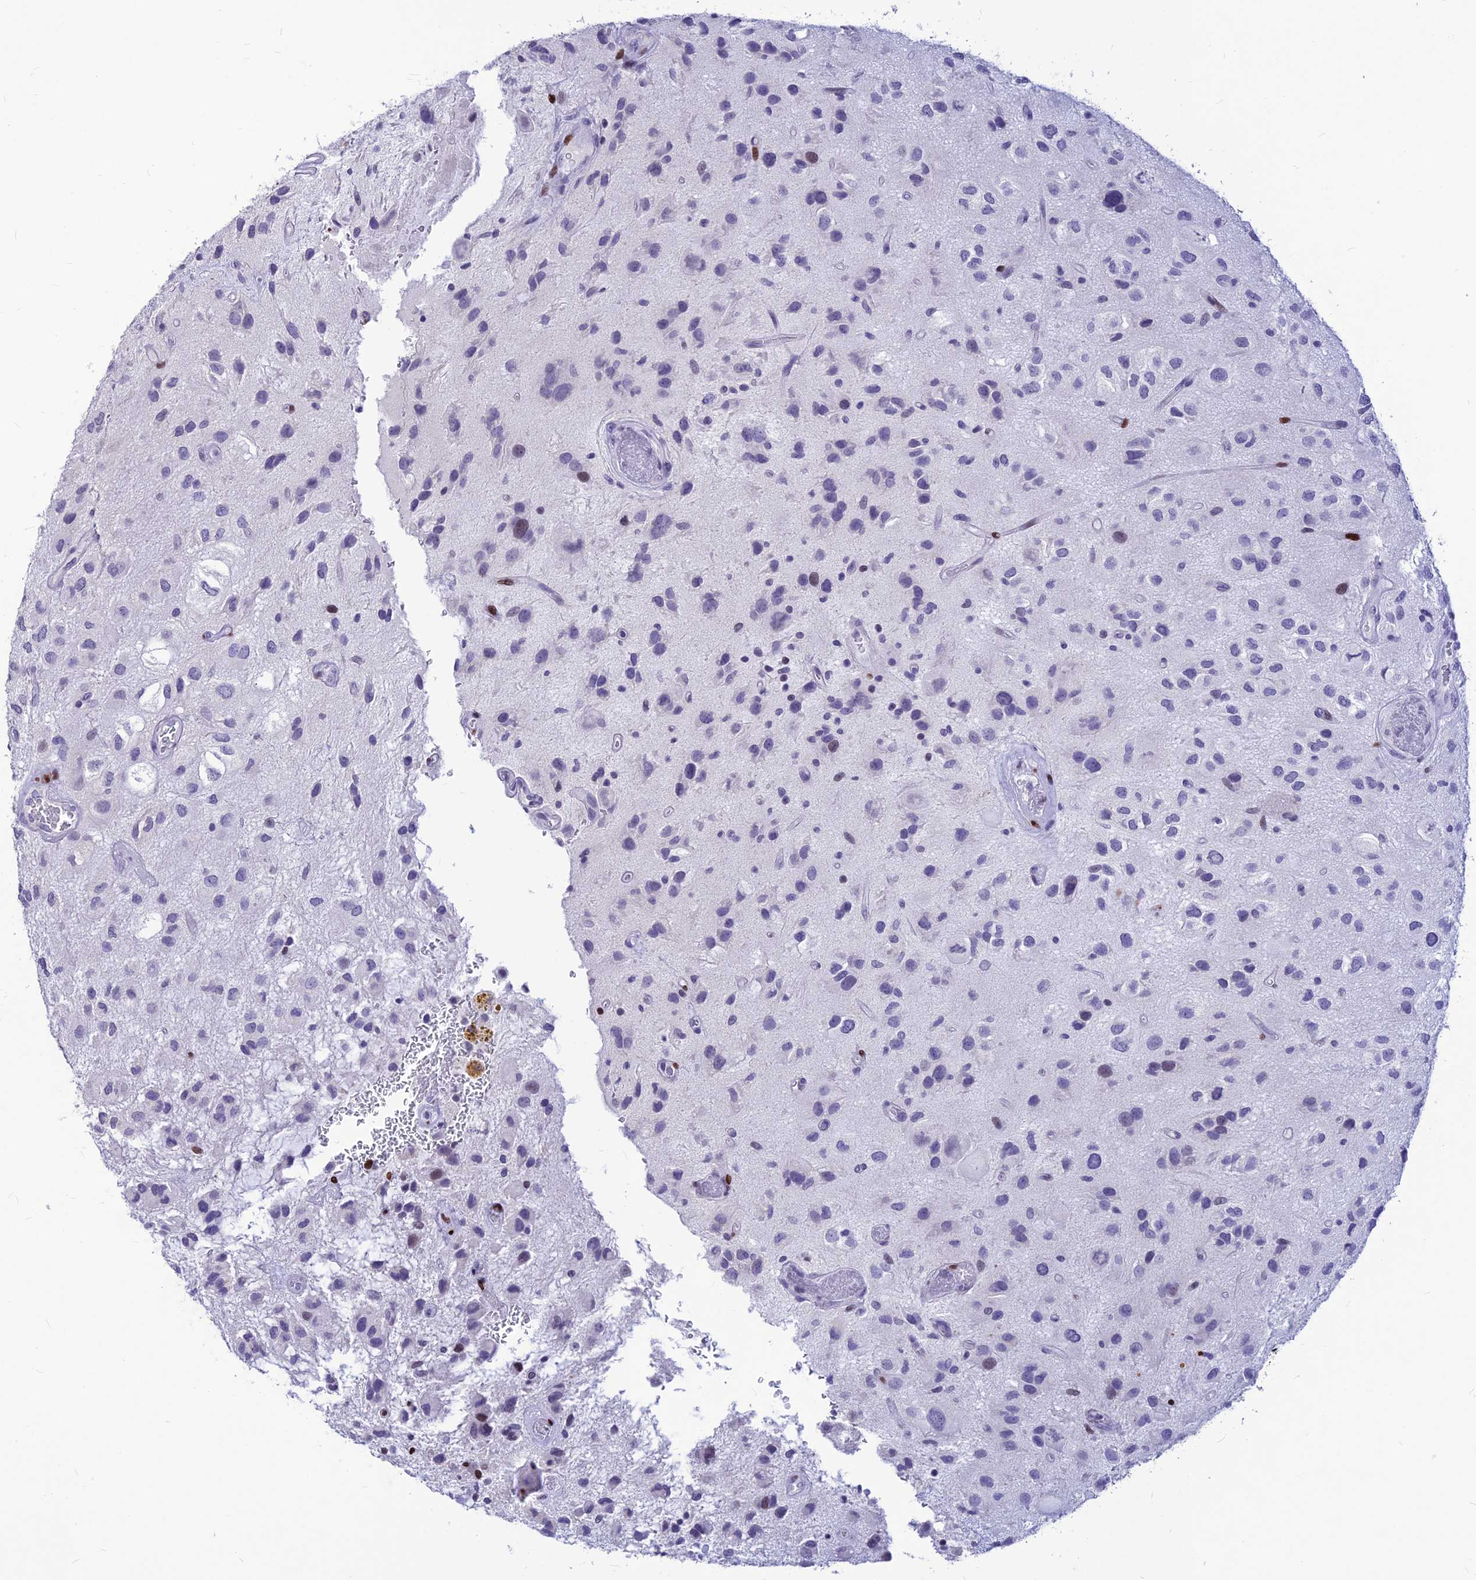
{"staining": {"intensity": "weak", "quantity": "<25%", "location": "nuclear"}, "tissue": "glioma", "cell_type": "Tumor cells", "image_type": "cancer", "snomed": [{"axis": "morphology", "description": "Glioma, malignant, Low grade"}, {"axis": "topography", "description": "Brain"}], "caption": "Immunohistochemical staining of malignant glioma (low-grade) demonstrates no significant staining in tumor cells.", "gene": "PRPS1", "patient": {"sex": "male", "age": 66}}